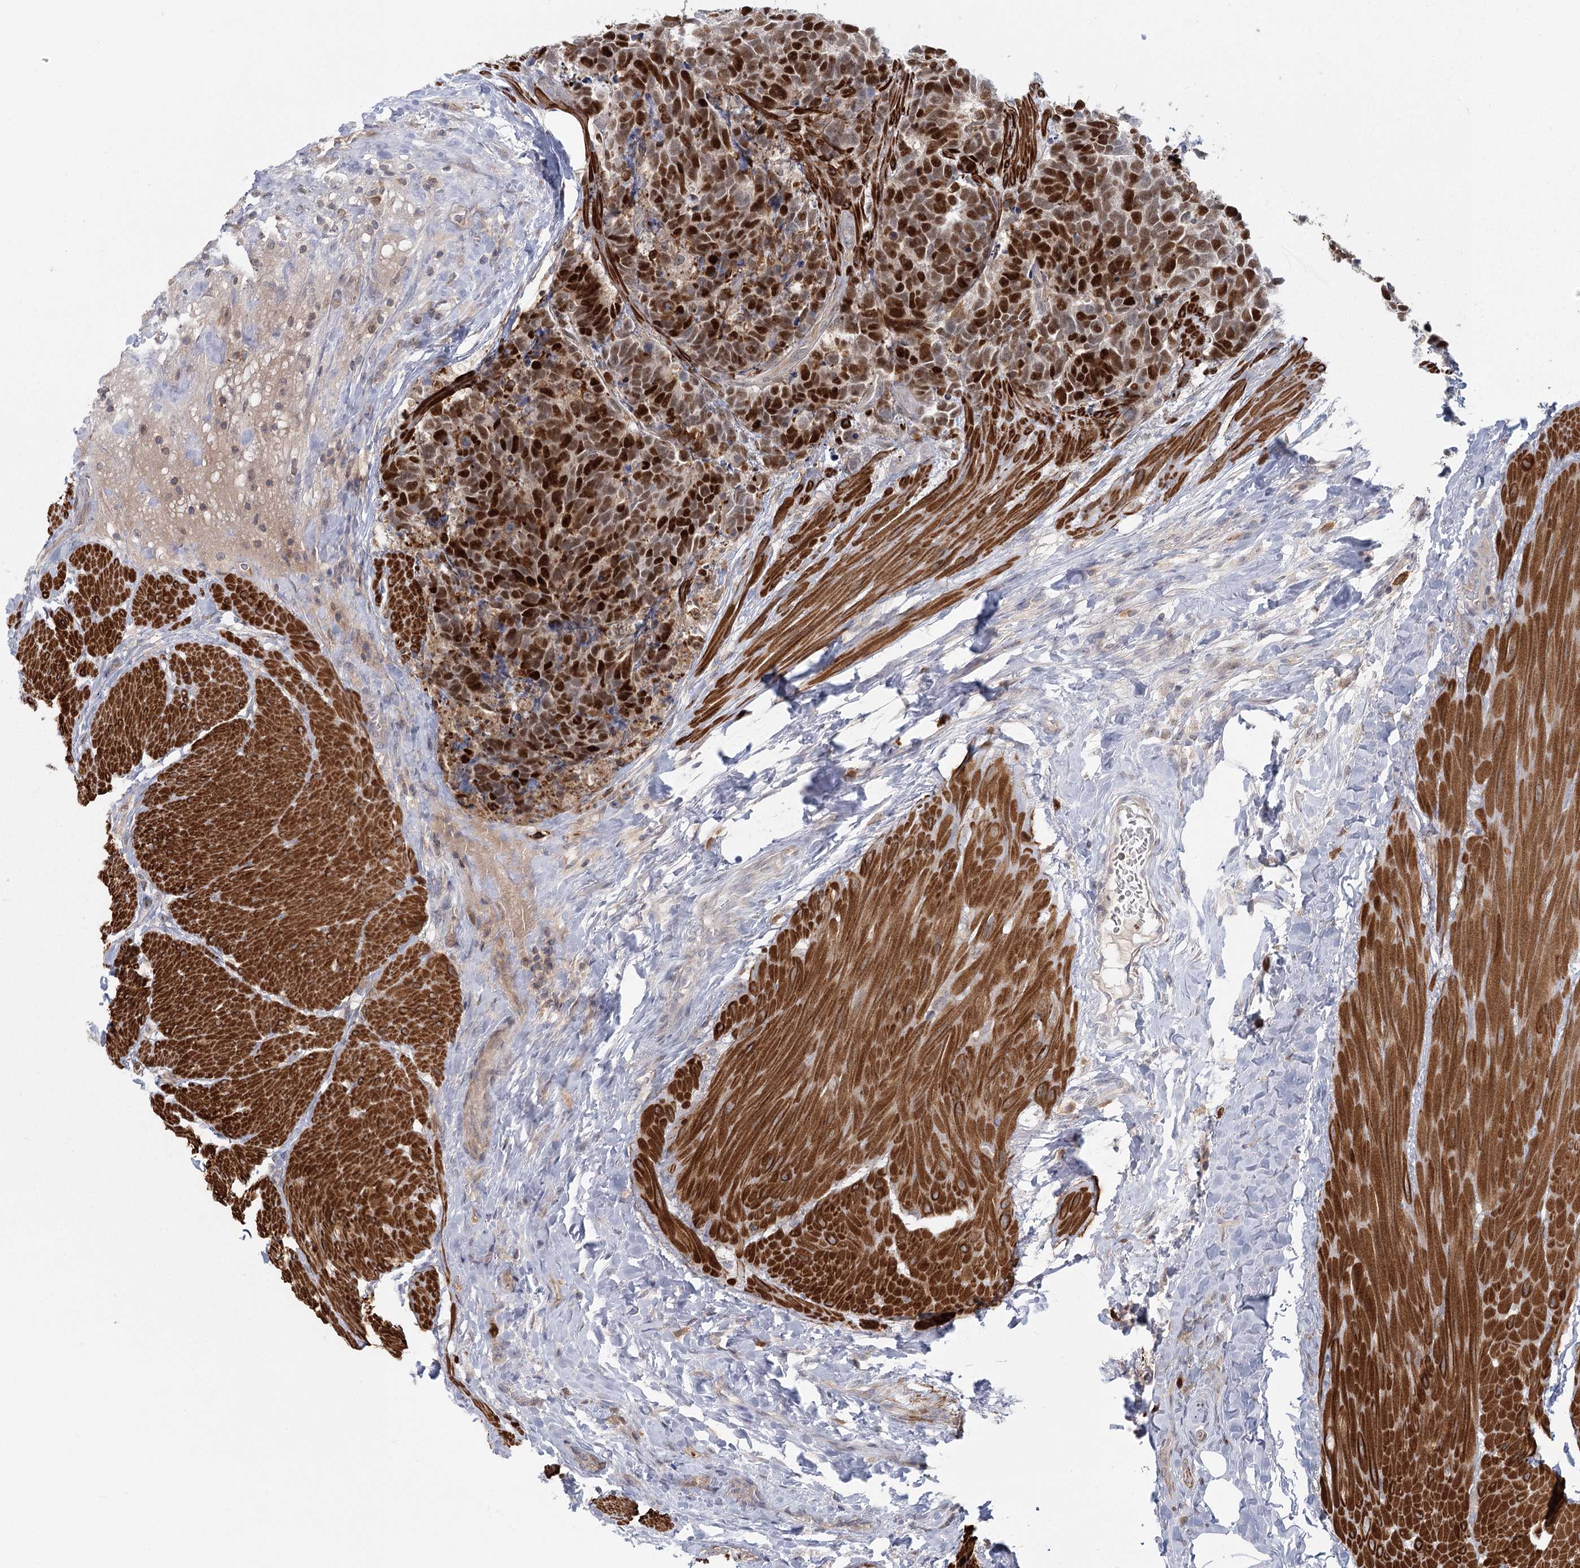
{"staining": {"intensity": "strong", "quantity": ">75%", "location": "nuclear"}, "tissue": "carcinoid", "cell_type": "Tumor cells", "image_type": "cancer", "snomed": [{"axis": "morphology", "description": "Carcinoma, NOS"}, {"axis": "morphology", "description": "Carcinoid, malignant, NOS"}, {"axis": "topography", "description": "Urinary bladder"}], "caption": "Malignant carcinoid was stained to show a protein in brown. There is high levels of strong nuclear staining in about >75% of tumor cells.", "gene": "USP11", "patient": {"sex": "male", "age": 57}}